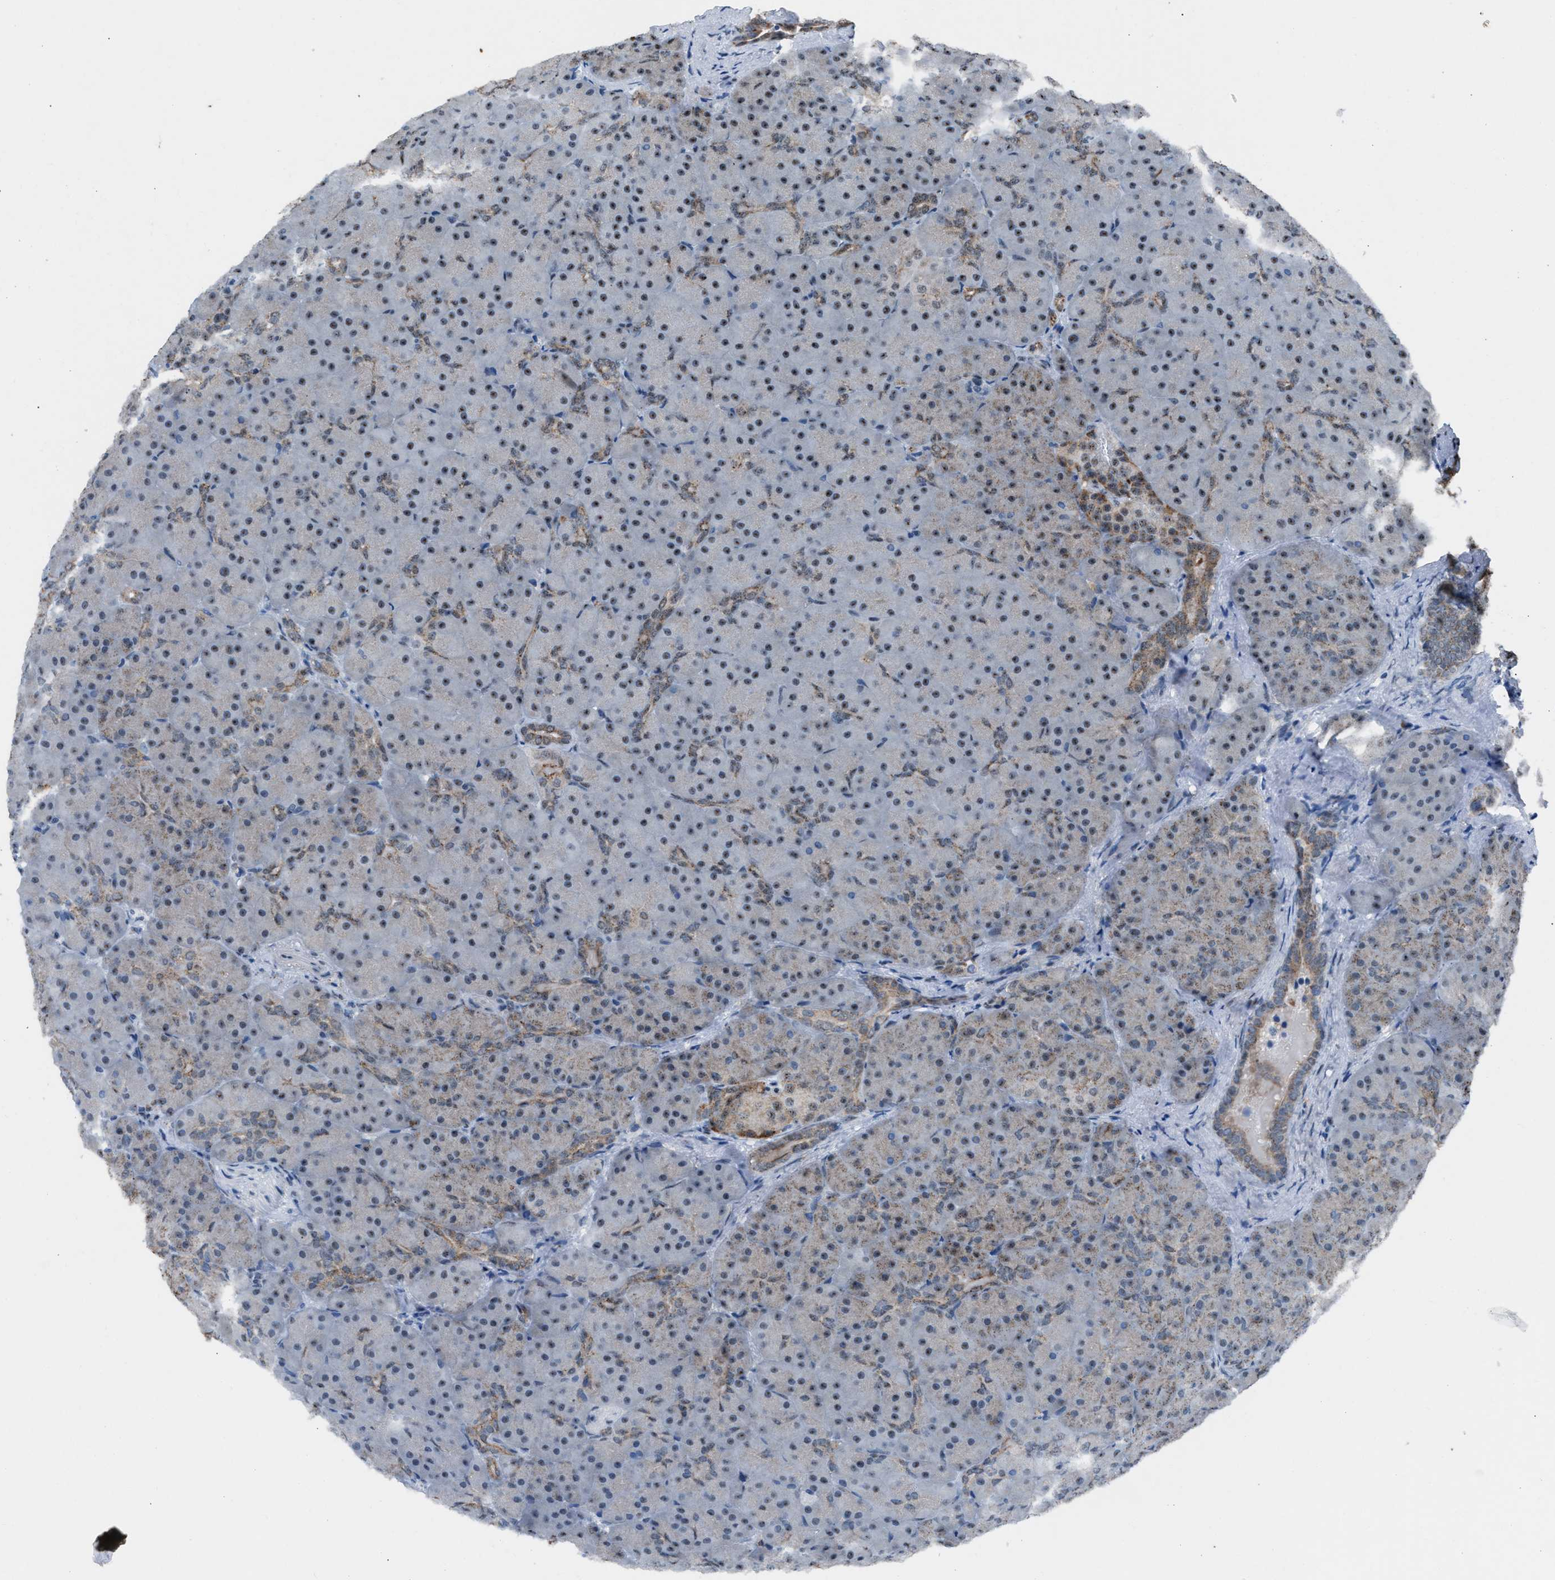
{"staining": {"intensity": "moderate", "quantity": "25%-75%", "location": "cytoplasmic/membranous,nuclear"}, "tissue": "pancreas", "cell_type": "Exocrine glandular cells", "image_type": "normal", "snomed": [{"axis": "morphology", "description": "Normal tissue, NOS"}, {"axis": "topography", "description": "Pancreas"}], "caption": "Approximately 25%-75% of exocrine glandular cells in benign pancreas reveal moderate cytoplasmic/membranous,nuclear protein positivity as visualized by brown immunohistochemical staining.", "gene": "CENPP", "patient": {"sex": "male", "age": 66}}